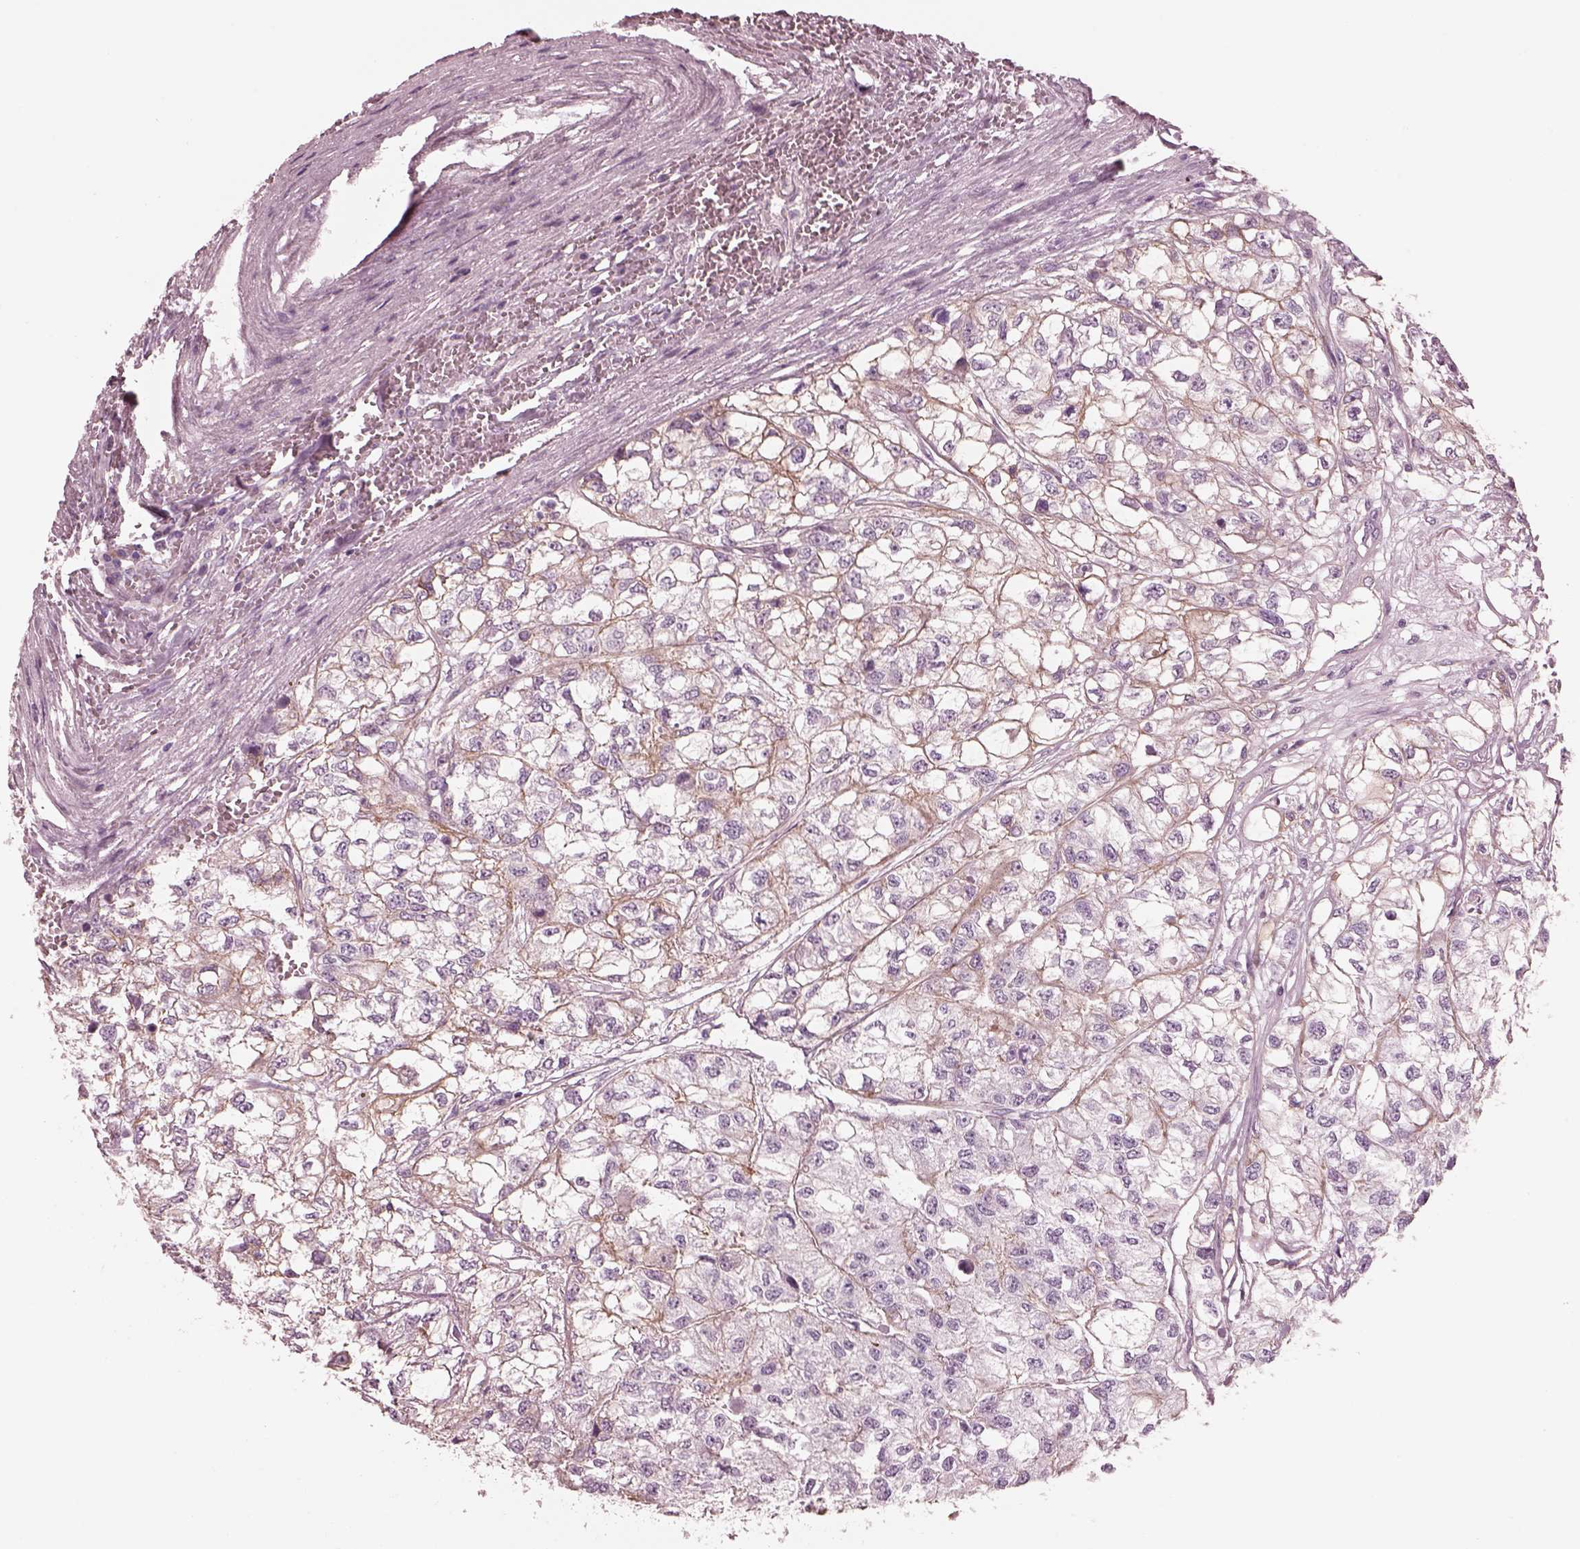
{"staining": {"intensity": "weak", "quantity": "25%-75%", "location": "cytoplasmic/membranous"}, "tissue": "renal cancer", "cell_type": "Tumor cells", "image_type": "cancer", "snomed": [{"axis": "morphology", "description": "Adenocarcinoma, NOS"}, {"axis": "topography", "description": "Kidney"}], "caption": "Immunohistochemical staining of human adenocarcinoma (renal) shows low levels of weak cytoplasmic/membranous expression in approximately 25%-75% of tumor cells. The staining is performed using DAB brown chromogen to label protein expression. The nuclei are counter-stained blue using hematoxylin.", "gene": "ELAPOR1", "patient": {"sex": "male", "age": 56}}